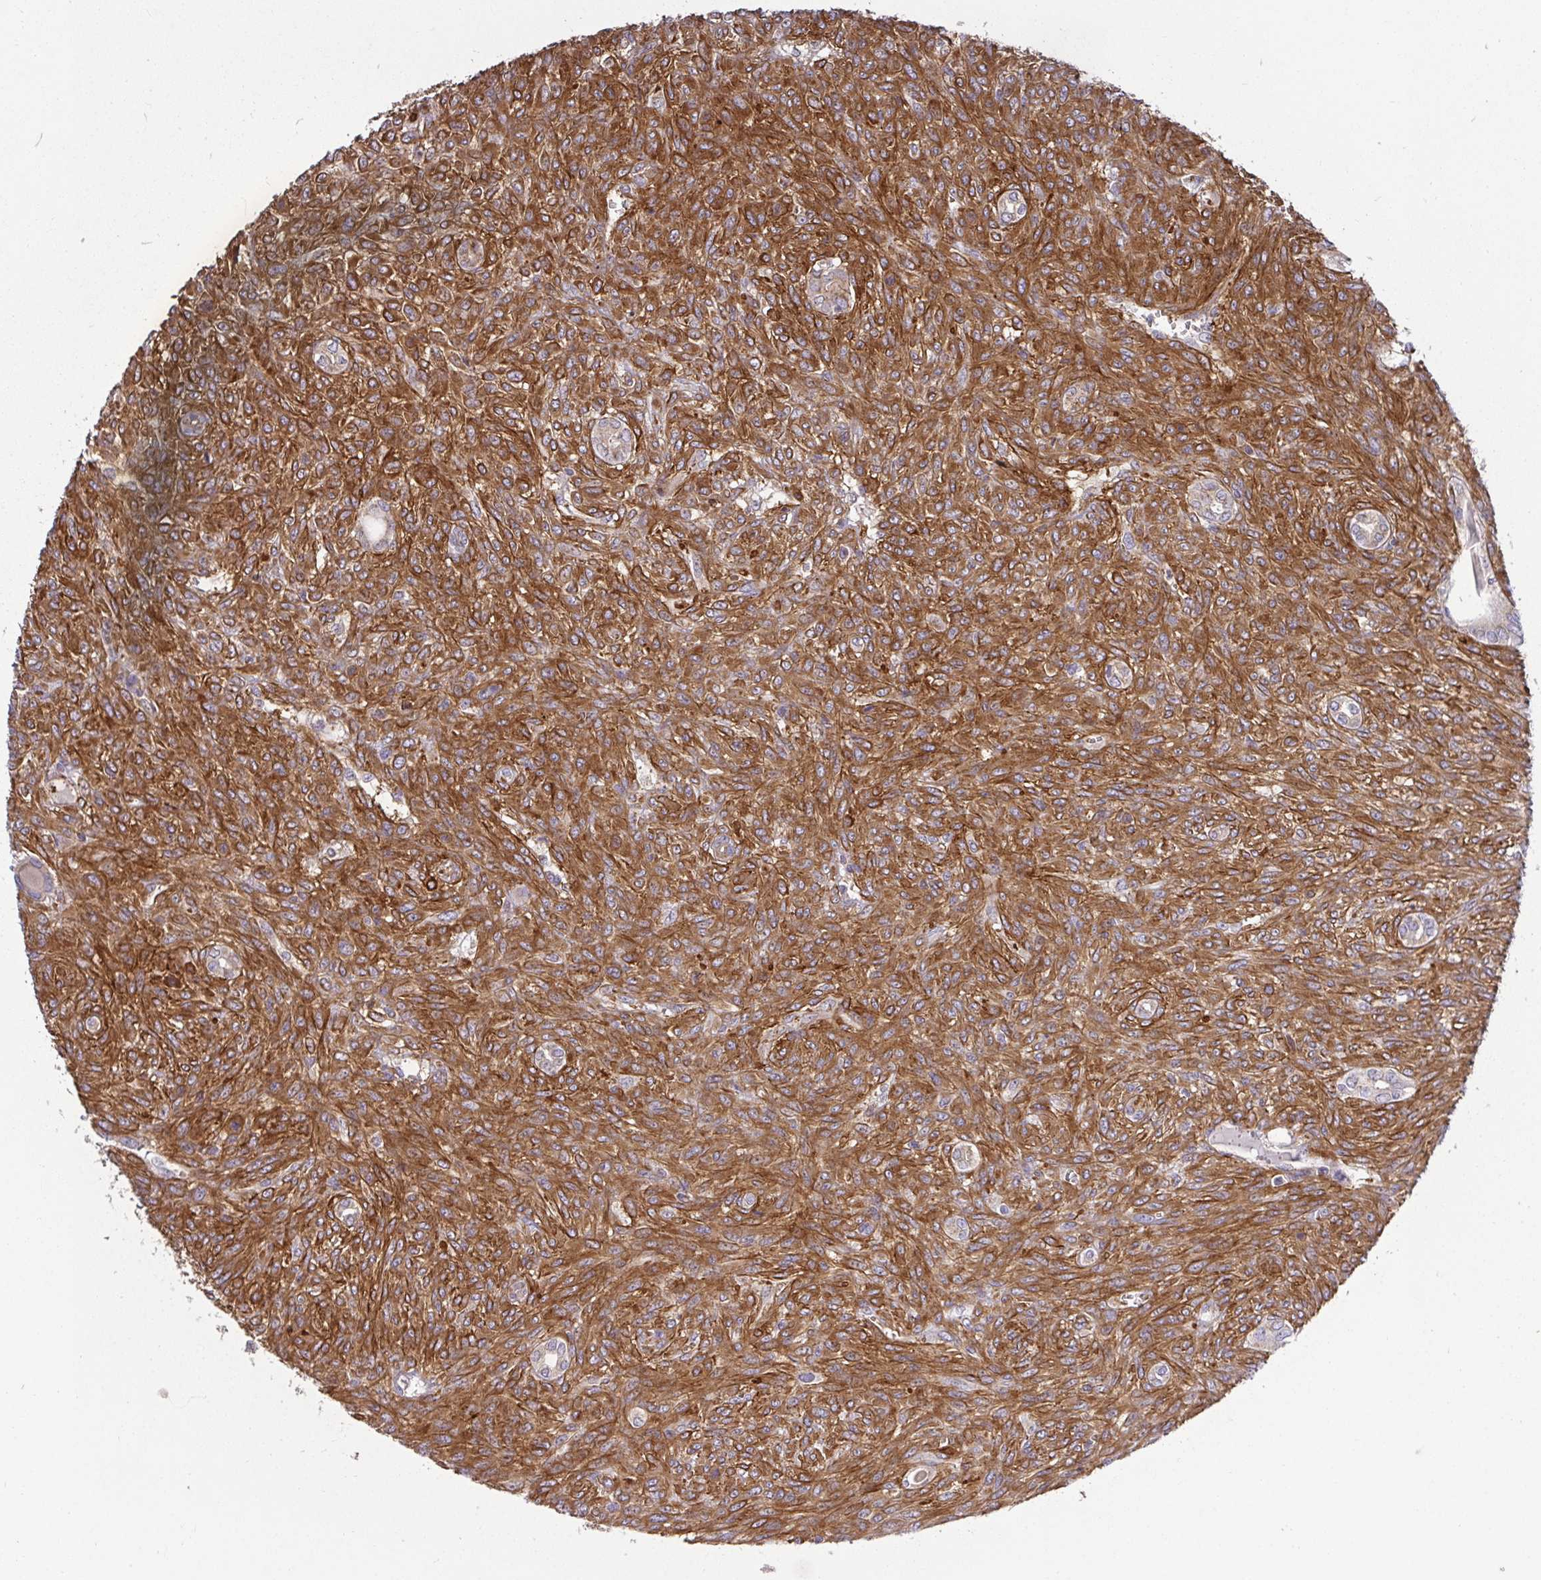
{"staining": {"intensity": "strong", "quantity": ">75%", "location": "cytoplasmic/membranous"}, "tissue": "renal cancer", "cell_type": "Tumor cells", "image_type": "cancer", "snomed": [{"axis": "morphology", "description": "Adenocarcinoma, NOS"}, {"axis": "topography", "description": "Kidney"}], "caption": "IHC (DAB (3,3'-diaminobenzidine)) staining of renal adenocarcinoma displays strong cytoplasmic/membranous protein positivity in about >75% of tumor cells.", "gene": "TM9SF4", "patient": {"sex": "male", "age": 58}}